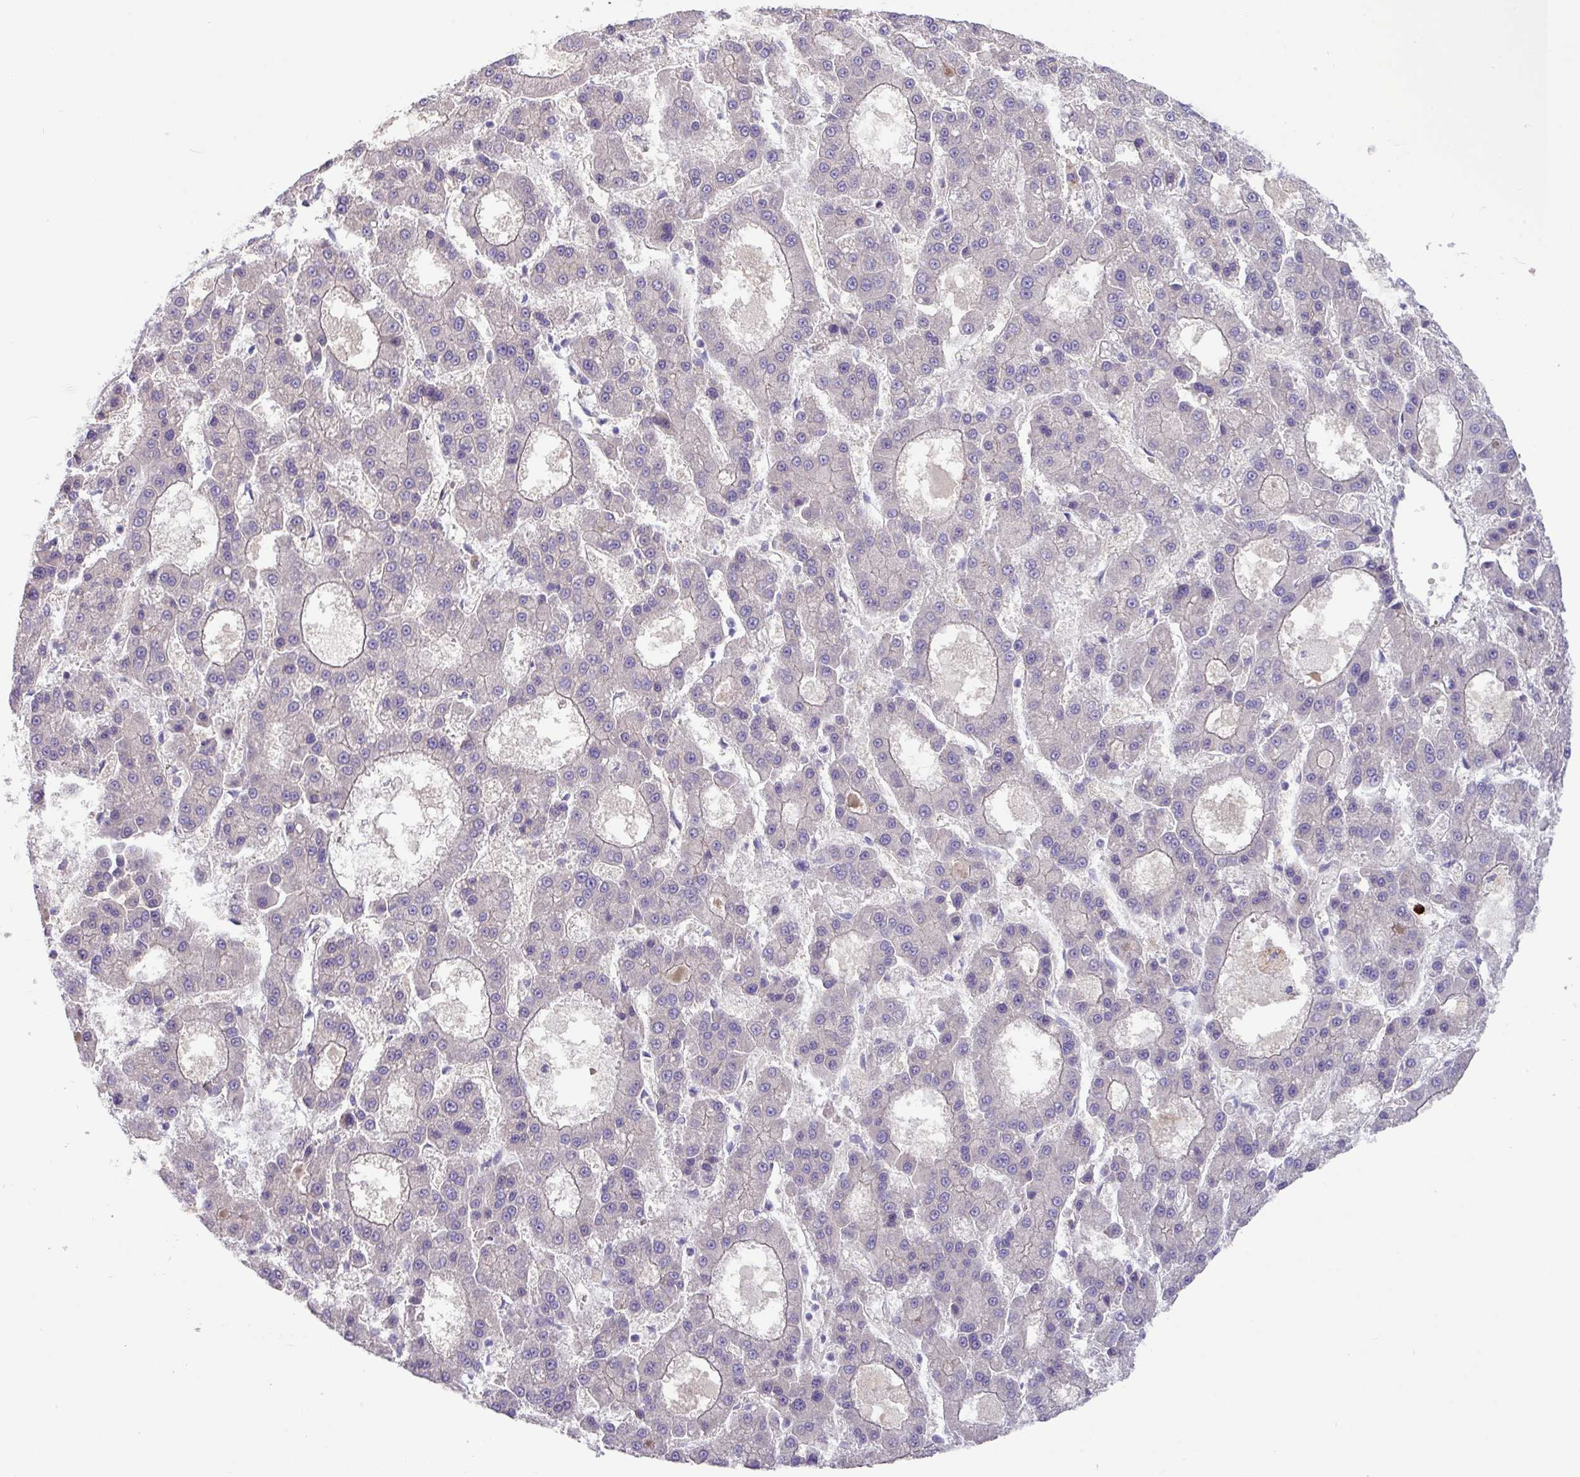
{"staining": {"intensity": "negative", "quantity": "none", "location": "none"}, "tissue": "liver cancer", "cell_type": "Tumor cells", "image_type": "cancer", "snomed": [{"axis": "morphology", "description": "Carcinoma, Hepatocellular, NOS"}, {"axis": "topography", "description": "Liver"}], "caption": "This is an IHC micrograph of human liver hepatocellular carcinoma. There is no expression in tumor cells.", "gene": "MRM2", "patient": {"sex": "male", "age": 70}}